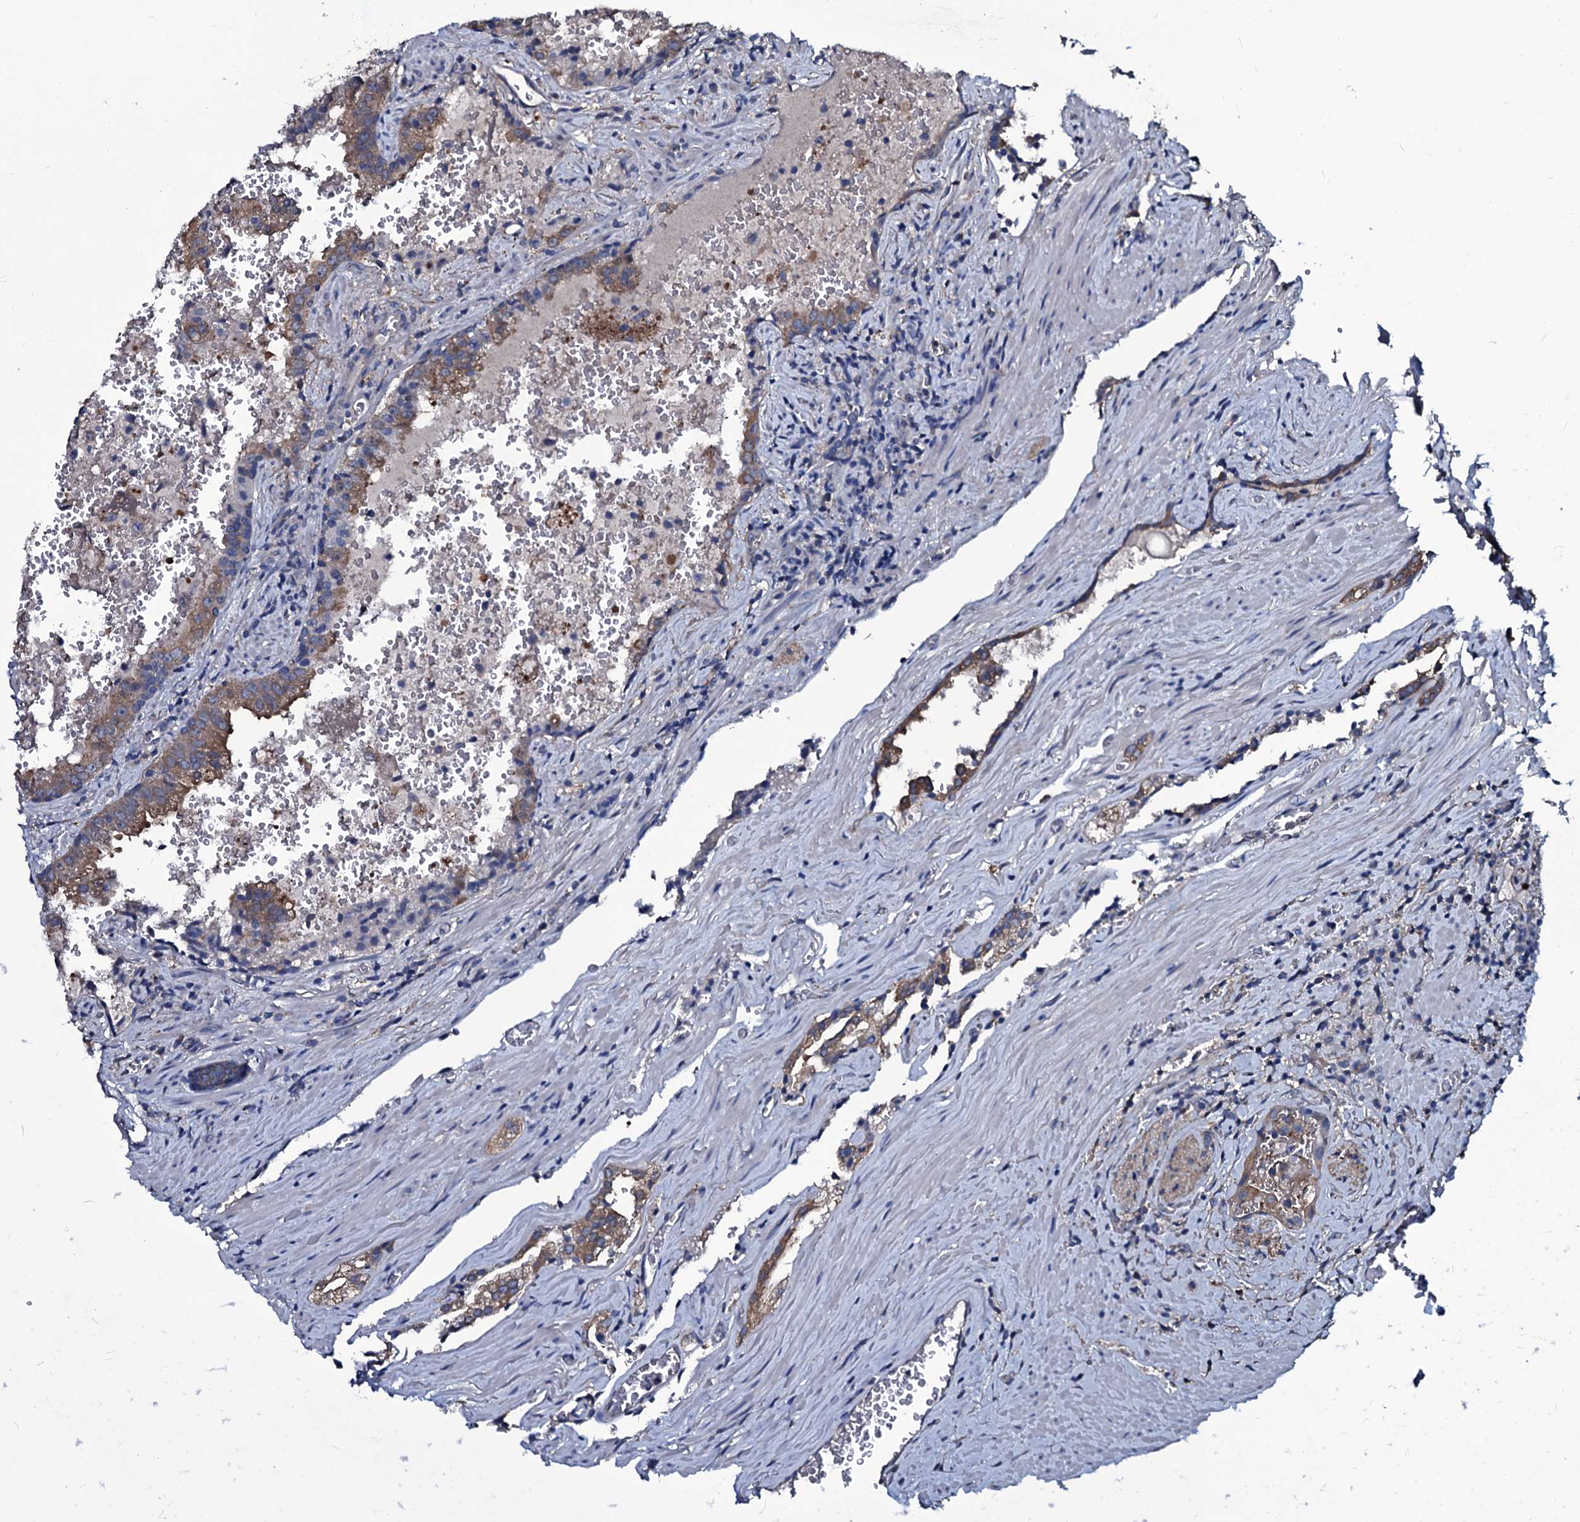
{"staining": {"intensity": "moderate", "quantity": ">75%", "location": "cytoplasmic/membranous"}, "tissue": "prostate cancer", "cell_type": "Tumor cells", "image_type": "cancer", "snomed": [{"axis": "morphology", "description": "Adenocarcinoma, High grade"}, {"axis": "topography", "description": "Prostate"}], "caption": "Moderate cytoplasmic/membranous protein positivity is seen in approximately >75% of tumor cells in prostate adenocarcinoma (high-grade).", "gene": "USPL1", "patient": {"sex": "male", "age": 68}}